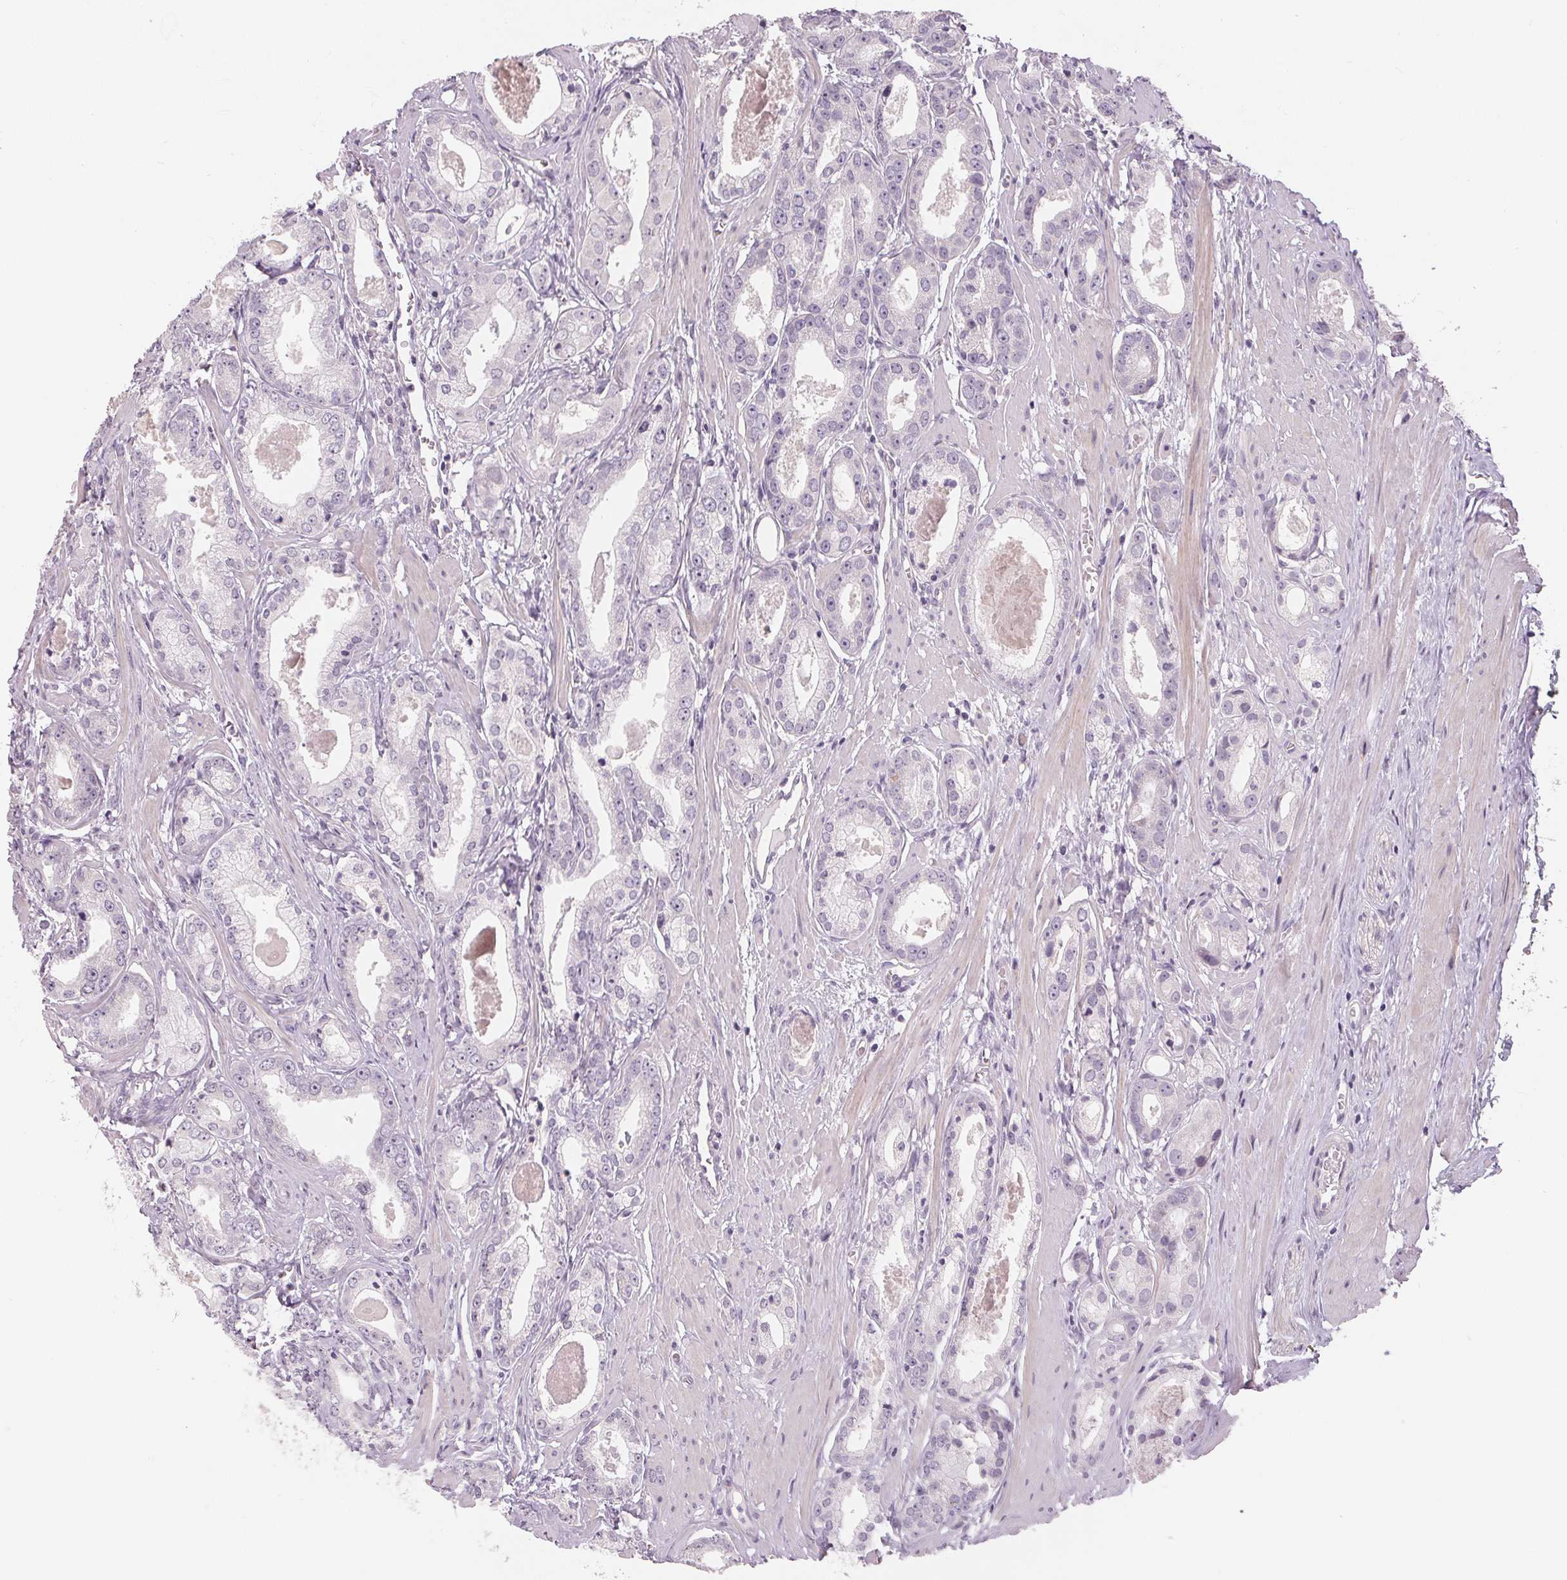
{"staining": {"intensity": "negative", "quantity": "none", "location": "none"}, "tissue": "prostate cancer", "cell_type": "Tumor cells", "image_type": "cancer", "snomed": [{"axis": "morphology", "description": "Adenocarcinoma, NOS"}, {"axis": "morphology", "description": "Adenocarcinoma, Low grade"}, {"axis": "topography", "description": "Prostate"}], "caption": "Tumor cells show no significant protein expression in prostate low-grade adenocarcinoma. (Stains: DAB immunohistochemistry (IHC) with hematoxylin counter stain, Microscopy: brightfield microscopy at high magnification).", "gene": "GDAP1L1", "patient": {"sex": "male", "age": 64}}